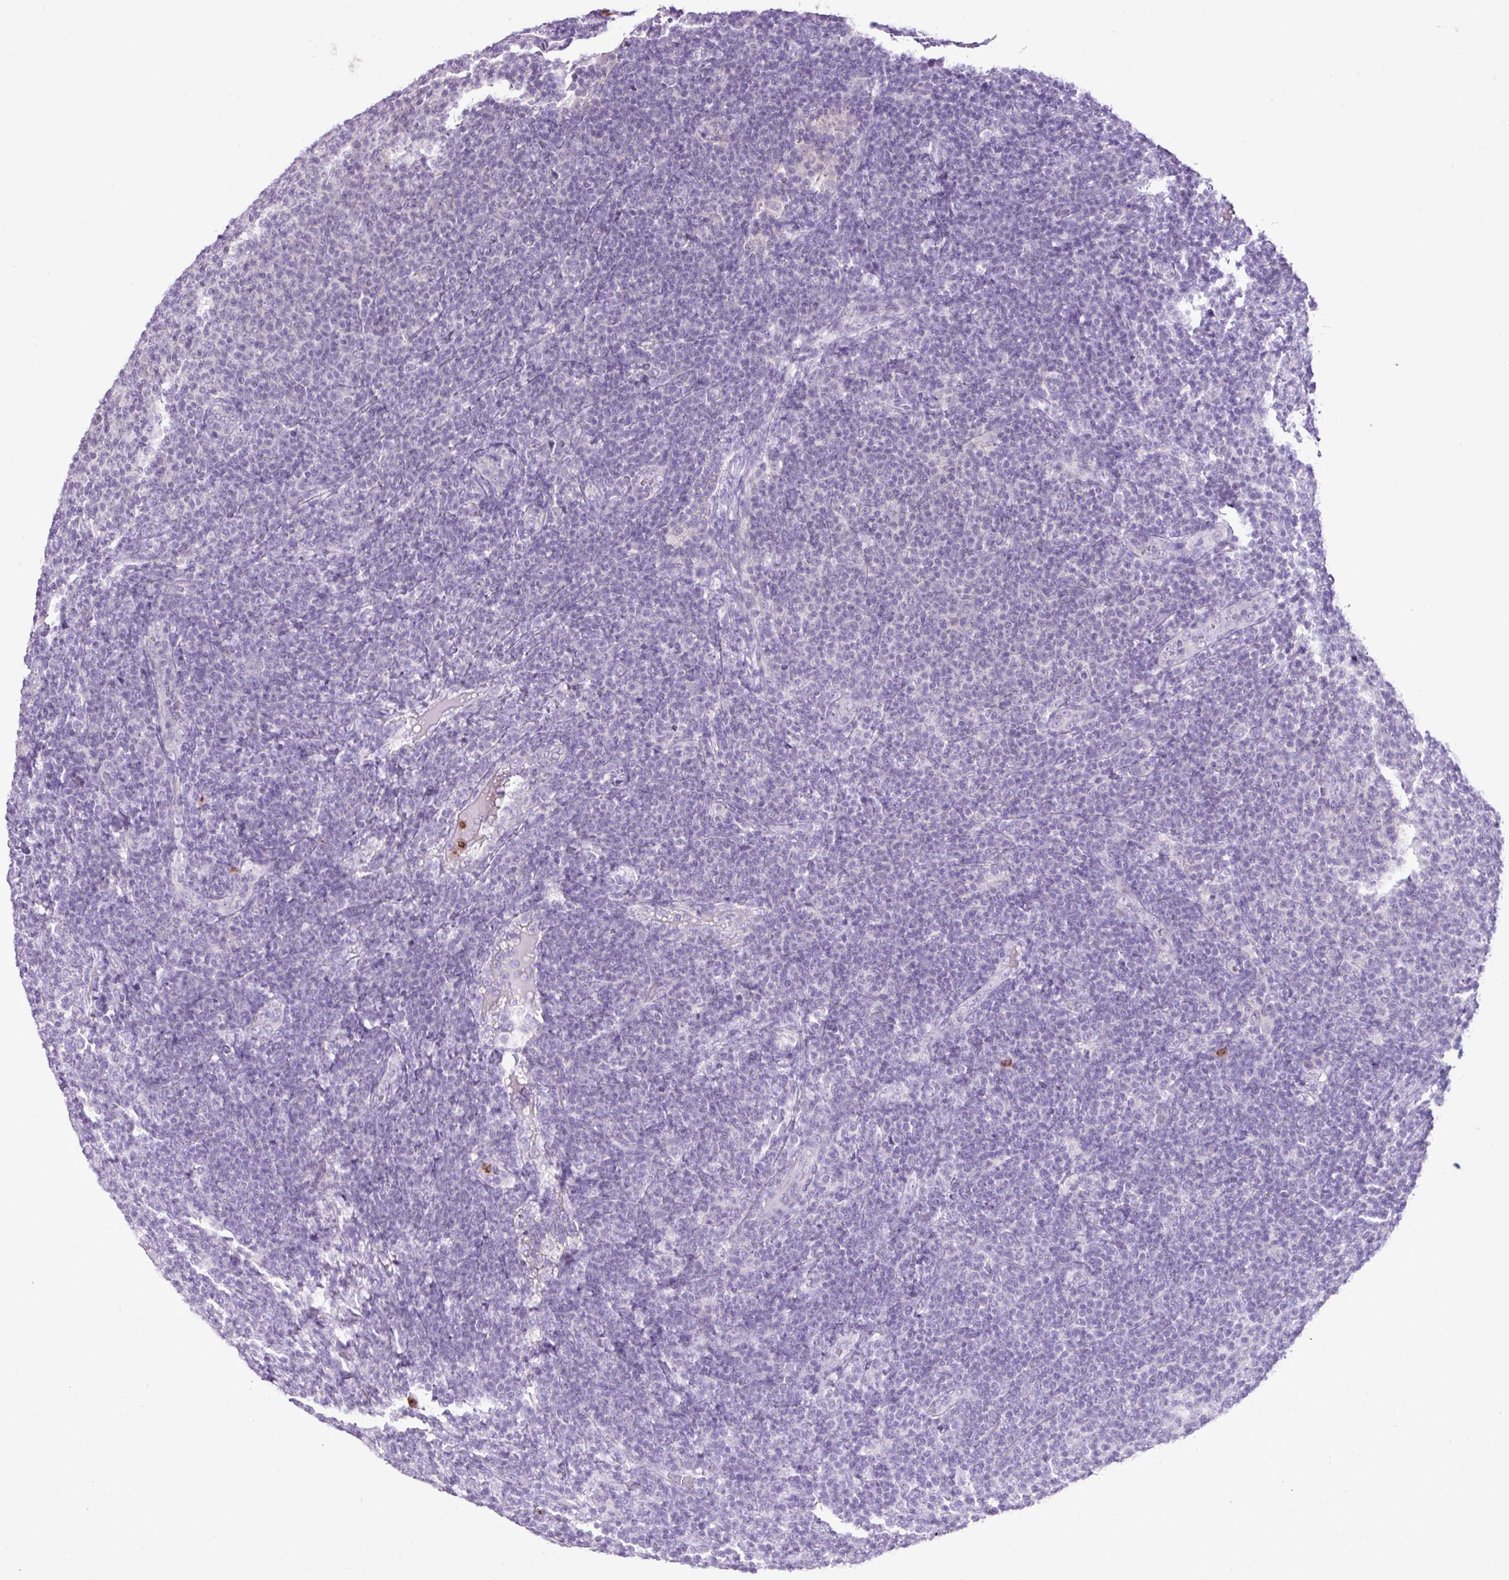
{"staining": {"intensity": "negative", "quantity": "none", "location": "none"}, "tissue": "lymphoma", "cell_type": "Tumor cells", "image_type": "cancer", "snomed": [{"axis": "morphology", "description": "Malignant lymphoma, non-Hodgkin's type, Low grade"}, {"axis": "topography", "description": "Lymph node"}], "caption": "Tumor cells are negative for protein expression in human lymphoma.", "gene": "HTR3E", "patient": {"sex": "male", "age": 66}}